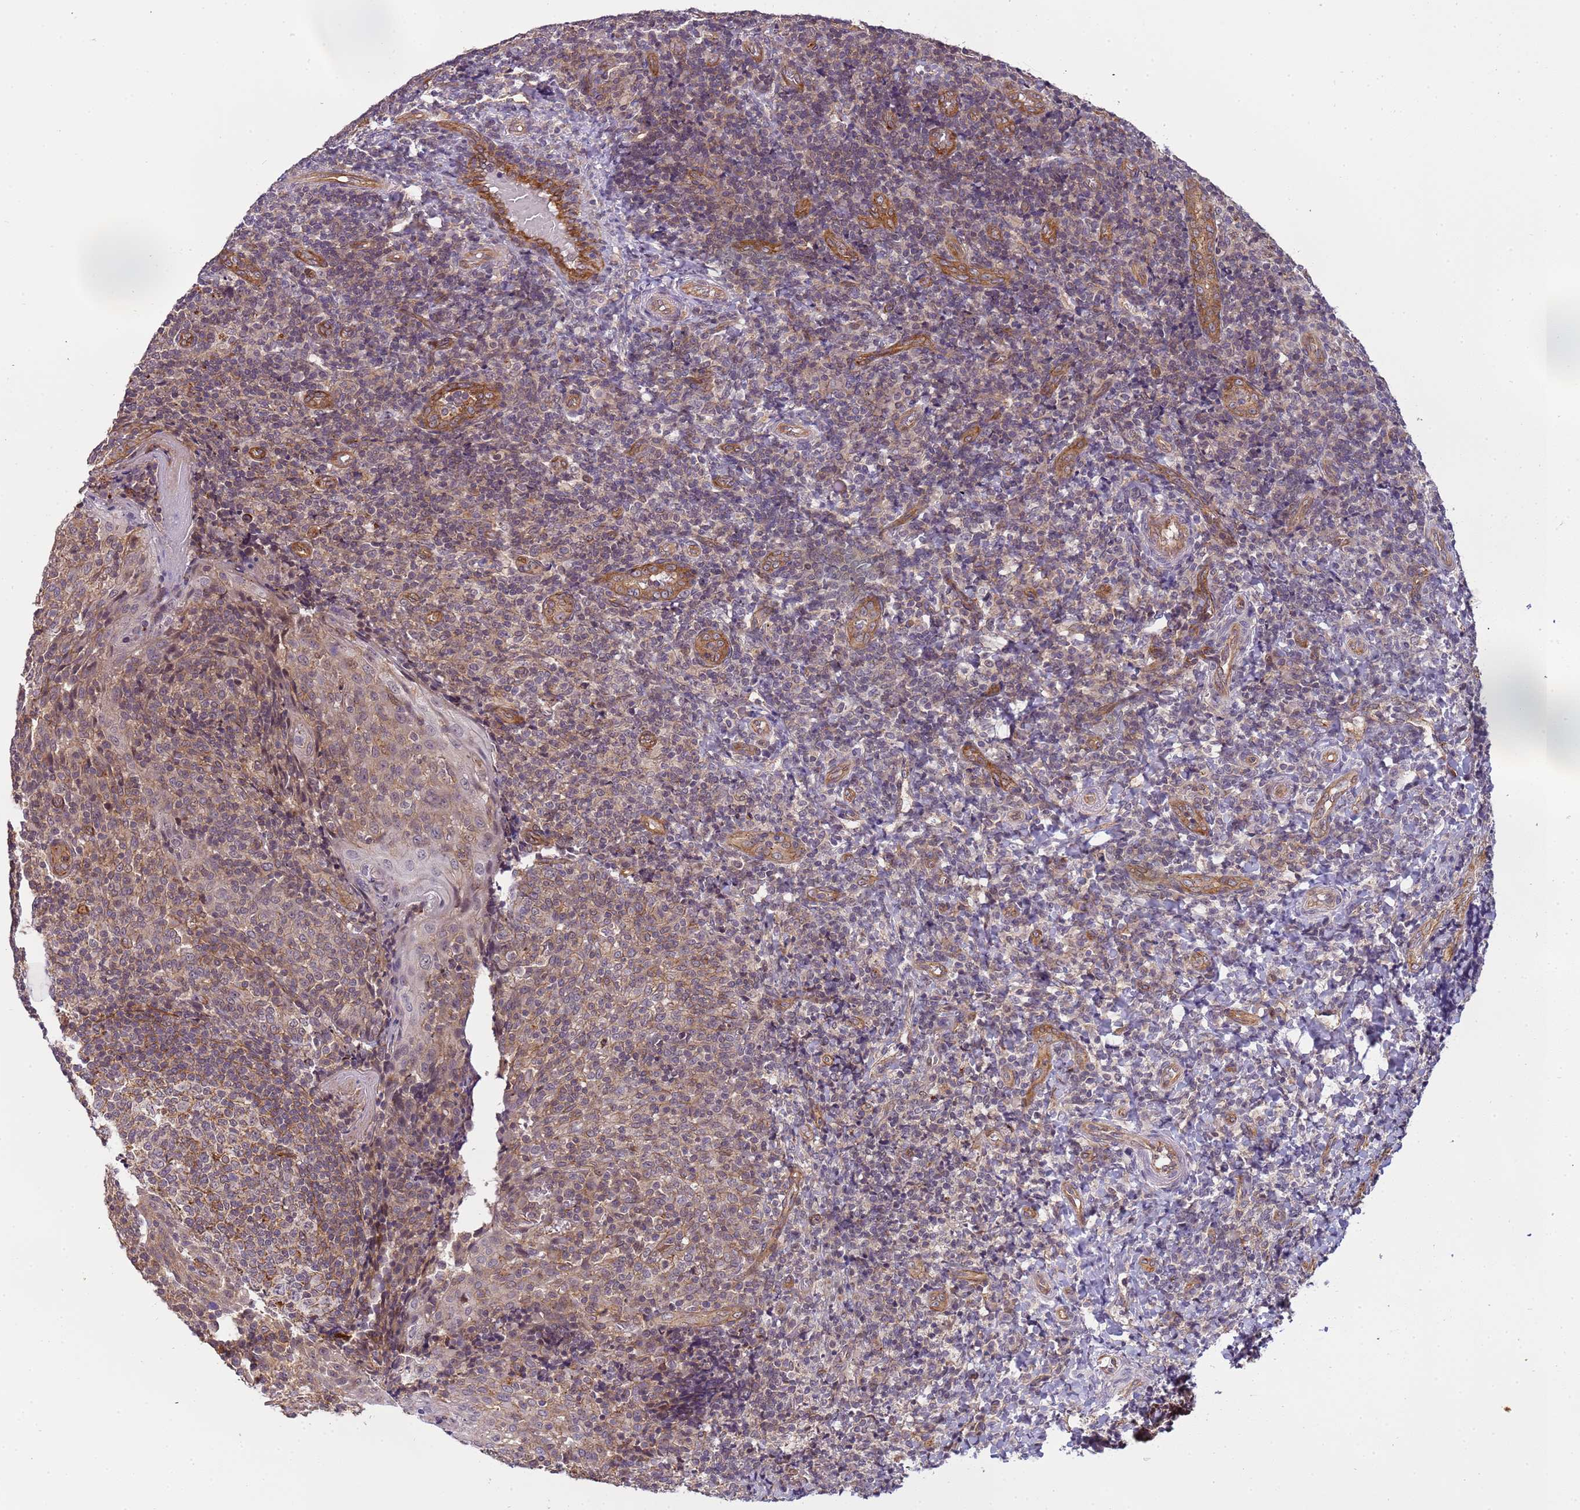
{"staining": {"intensity": "weak", "quantity": "25%-75%", "location": "cytoplasmic/membranous"}, "tissue": "tonsil", "cell_type": "Germinal center cells", "image_type": "normal", "snomed": [{"axis": "morphology", "description": "Normal tissue, NOS"}, {"axis": "topography", "description": "Tonsil"}], "caption": "A photomicrograph of human tonsil stained for a protein demonstrates weak cytoplasmic/membranous brown staining in germinal center cells.", "gene": "EMC2", "patient": {"sex": "female", "age": 19}}